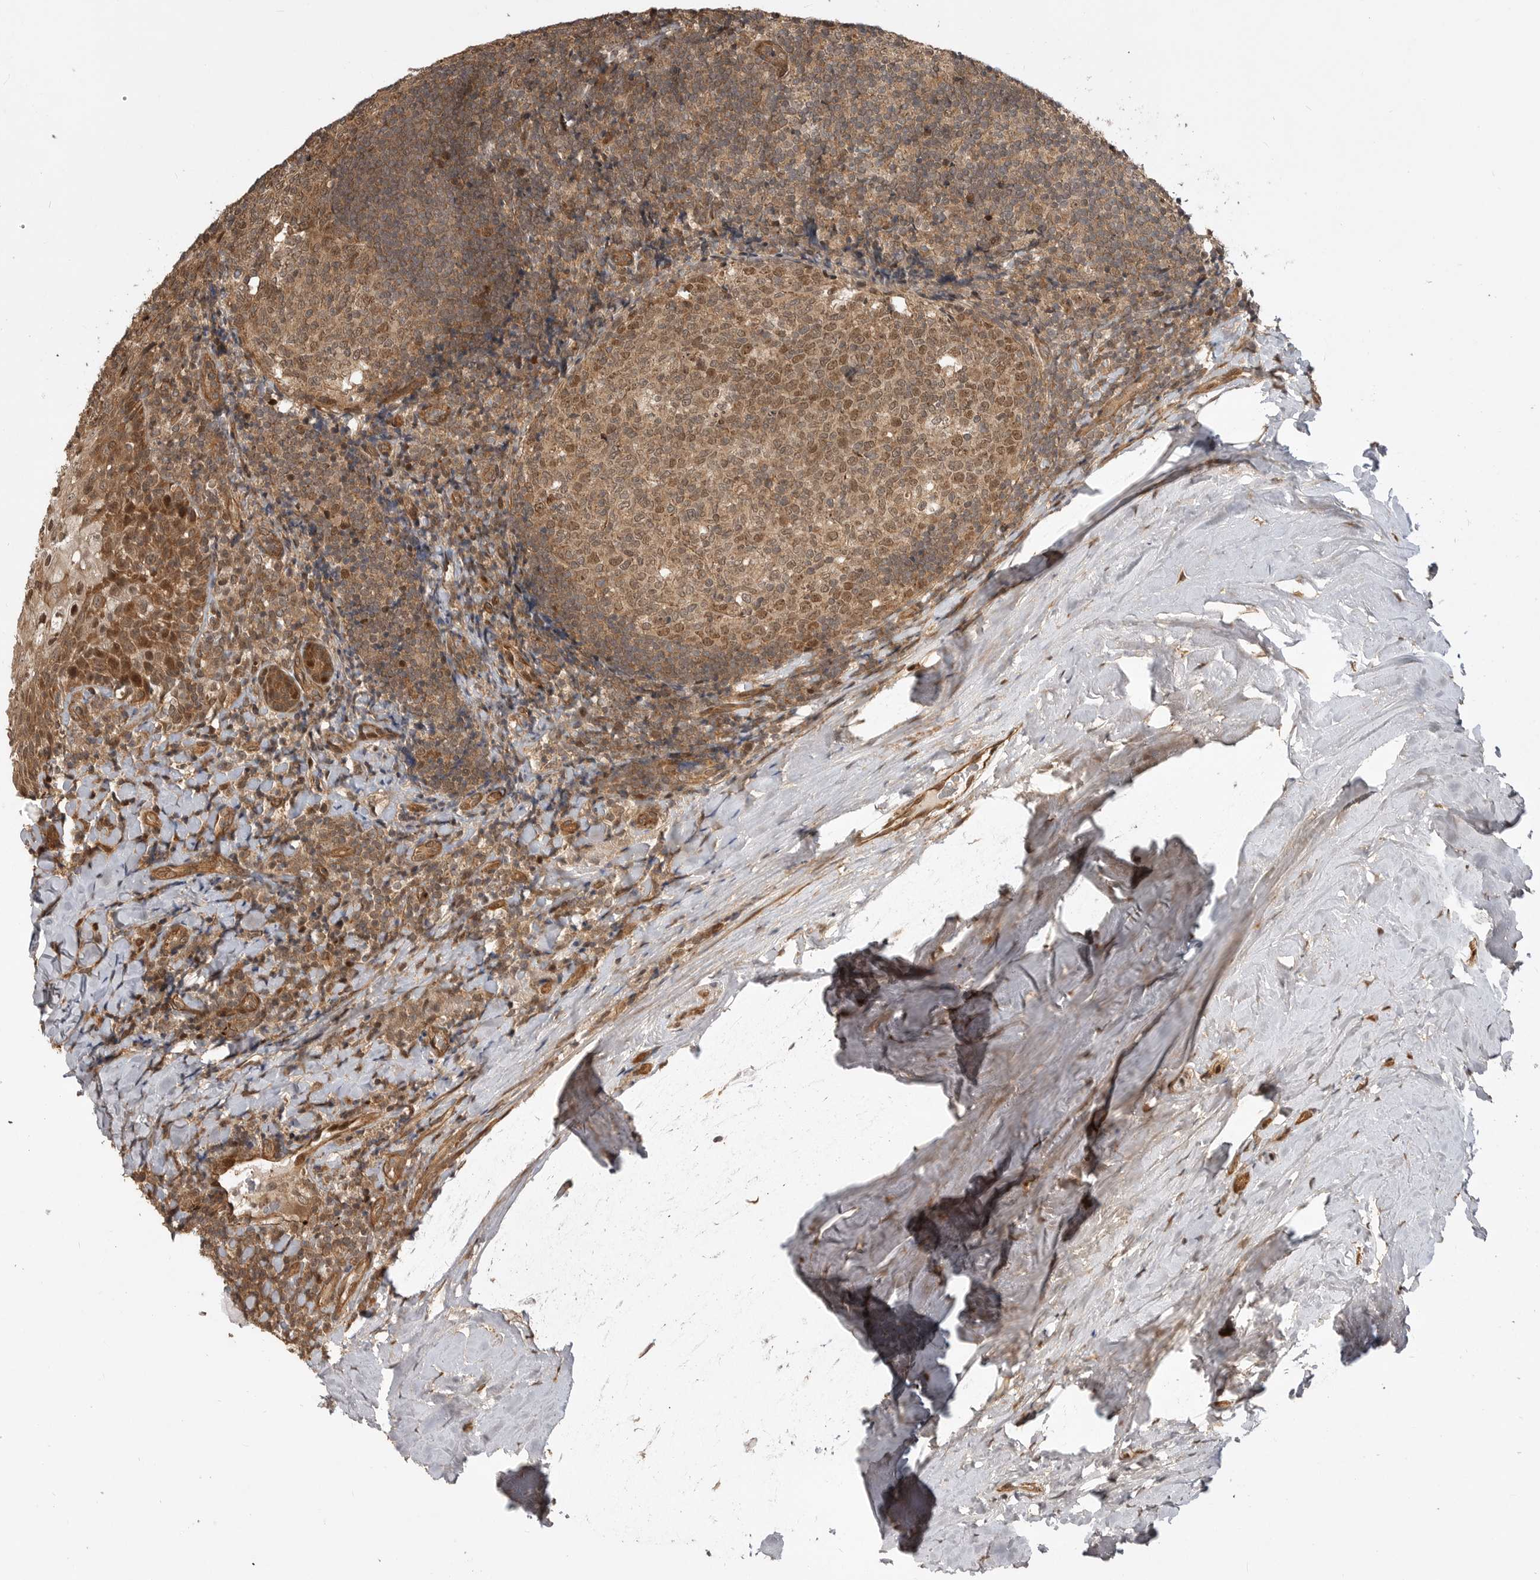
{"staining": {"intensity": "moderate", "quantity": ">75%", "location": "cytoplasmic/membranous,nuclear"}, "tissue": "tonsil", "cell_type": "Germinal center cells", "image_type": "normal", "snomed": [{"axis": "morphology", "description": "Normal tissue, NOS"}, {"axis": "topography", "description": "Tonsil"}], "caption": "There is medium levels of moderate cytoplasmic/membranous,nuclear staining in germinal center cells of benign tonsil, as demonstrated by immunohistochemical staining (brown color).", "gene": "ADPRS", "patient": {"sex": "male", "age": 37}}